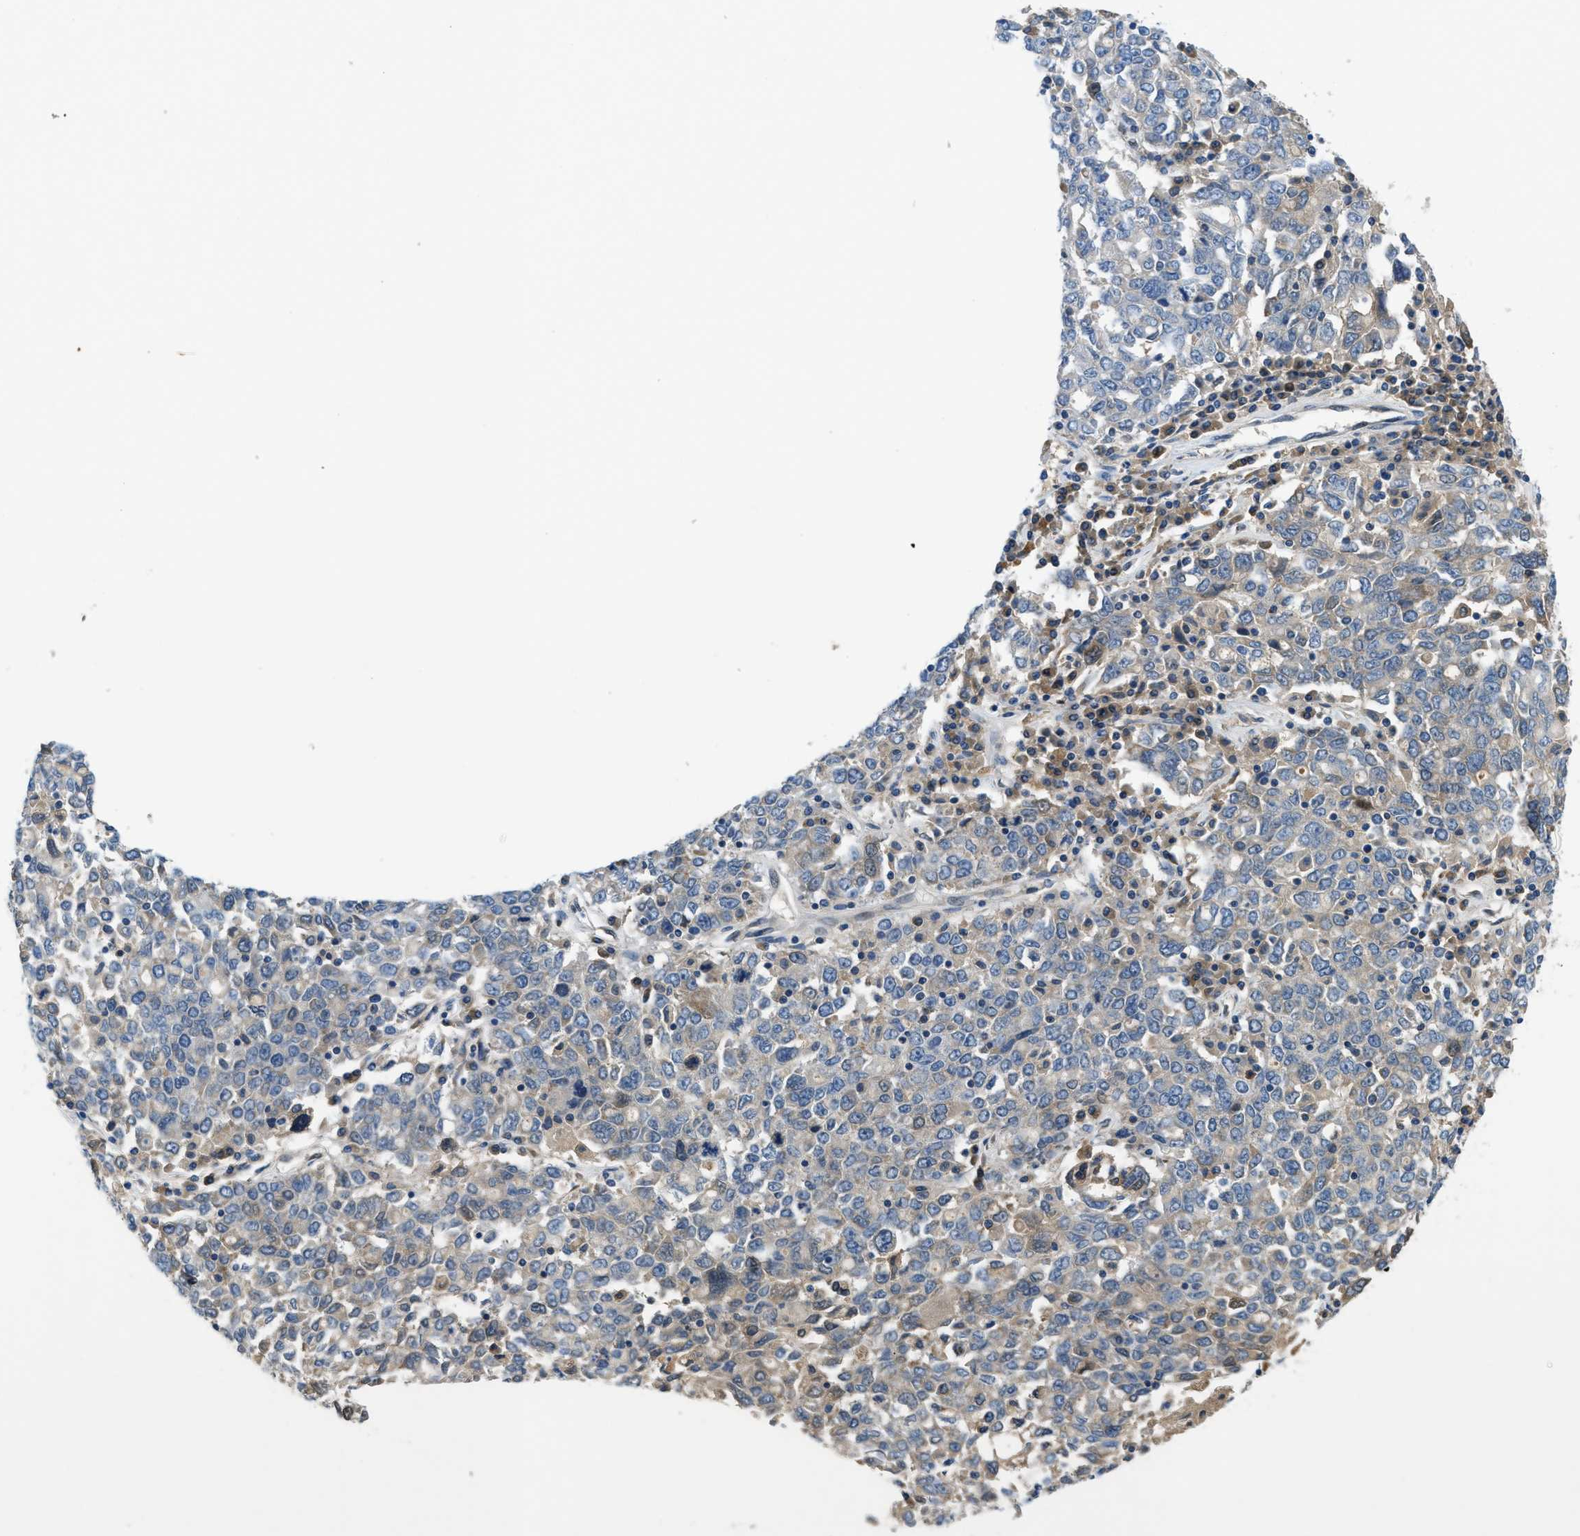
{"staining": {"intensity": "weak", "quantity": "<25%", "location": "cytoplasmic/membranous"}, "tissue": "ovarian cancer", "cell_type": "Tumor cells", "image_type": "cancer", "snomed": [{"axis": "morphology", "description": "Carcinoma, endometroid"}, {"axis": "topography", "description": "Ovary"}], "caption": "High power microscopy histopathology image of an immunohistochemistry (IHC) micrograph of ovarian cancer (endometroid carcinoma), revealing no significant positivity in tumor cells.", "gene": "PNKD", "patient": {"sex": "female", "age": 62}}